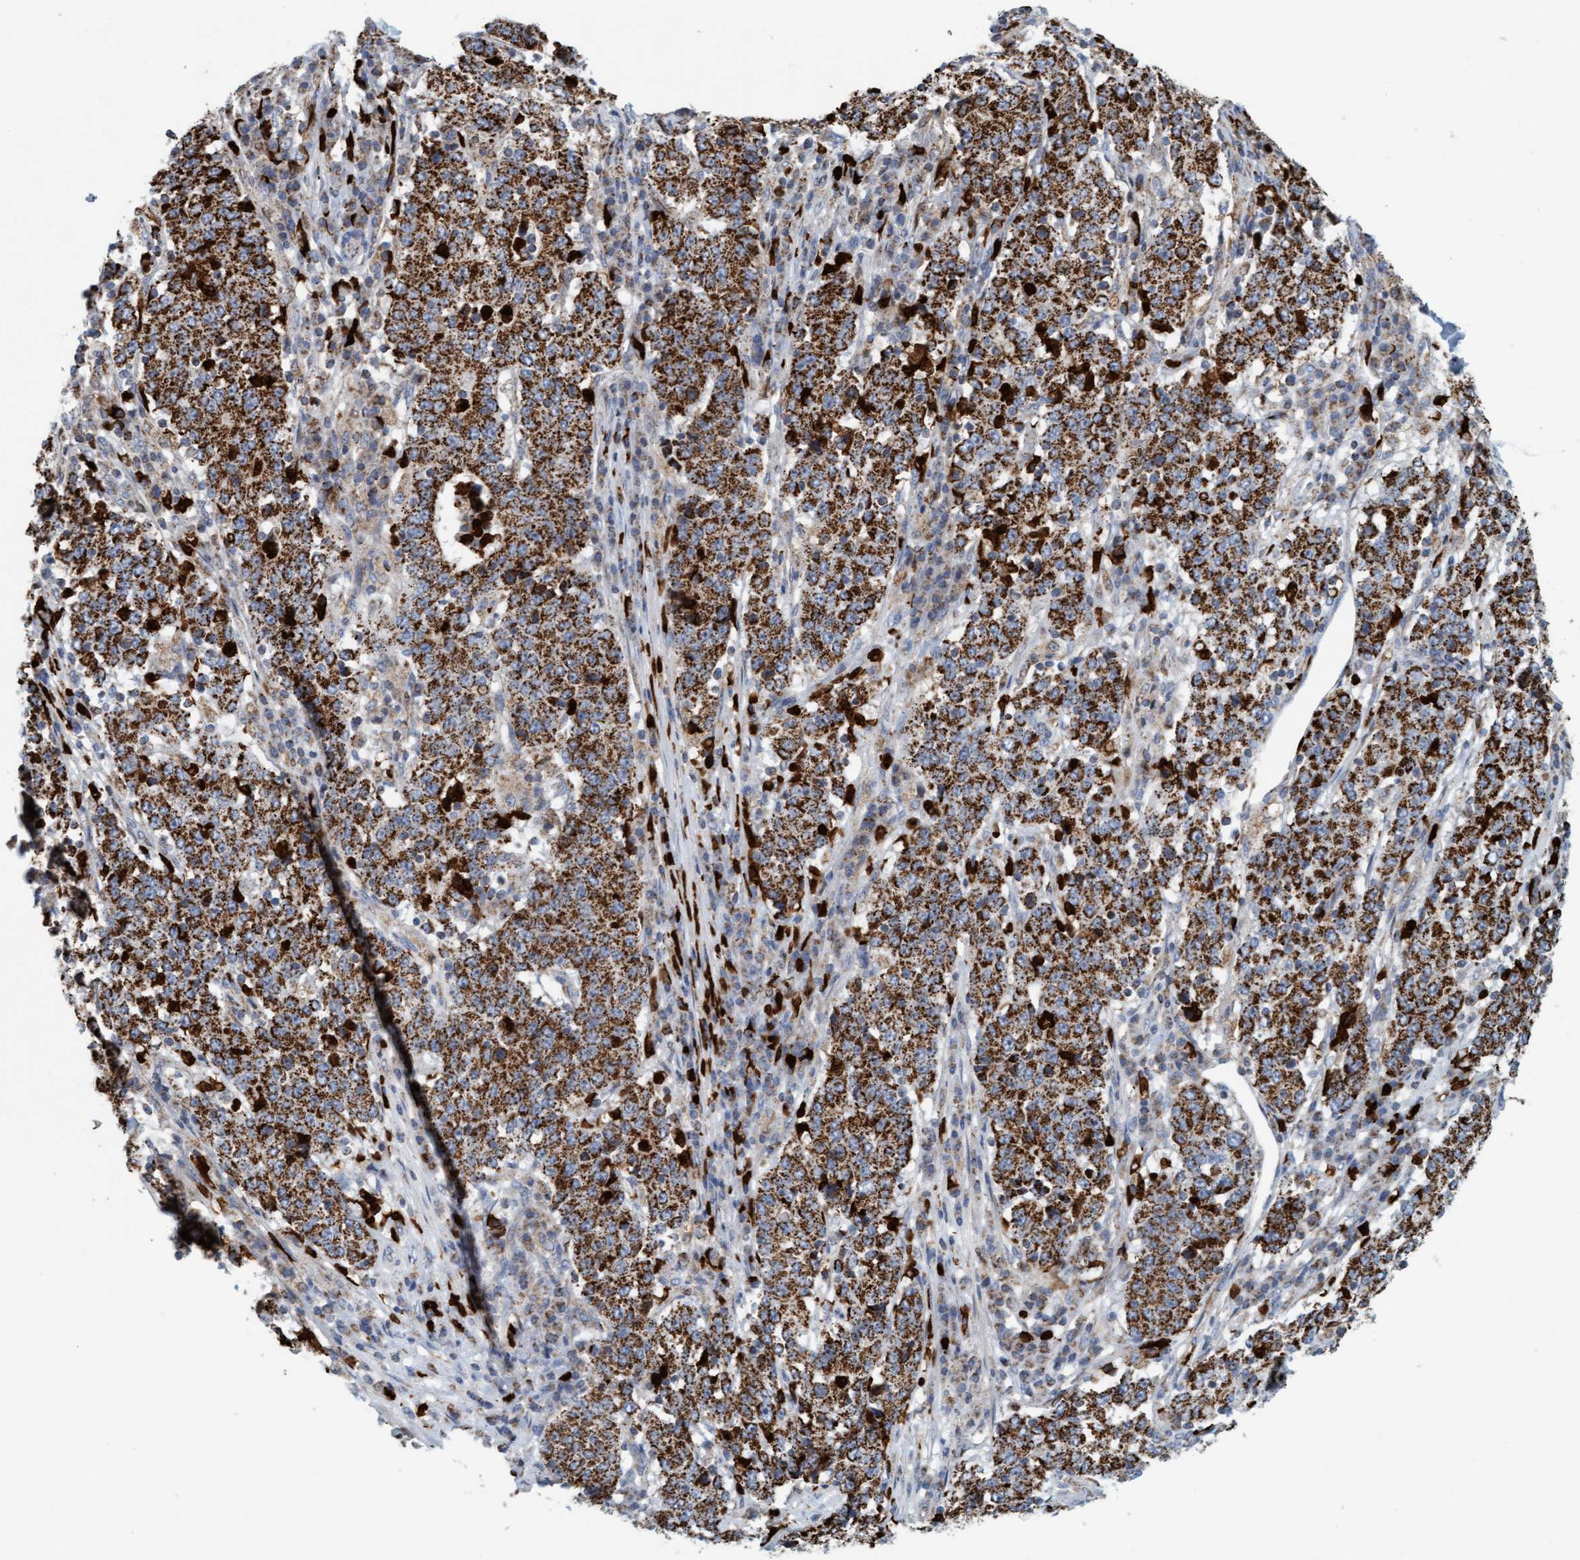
{"staining": {"intensity": "strong", "quantity": ">75%", "location": "cytoplasmic/membranous"}, "tissue": "stomach cancer", "cell_type": "Tumor cells", "image_type": "cancer", "snomed": [{"axis": "morphology", "description": "Adenocarcinoma, NOS"}, {"axis": "topography", "description": "Stomach"}], "caption": "Tumor cells exhibit high levels of strong cytoplasmic/membranous staining in approximately >75% of cells in adenocarcinoma (stomach).", "gene": "B9D1", "patient": {"sex": "male", "age": 59}}